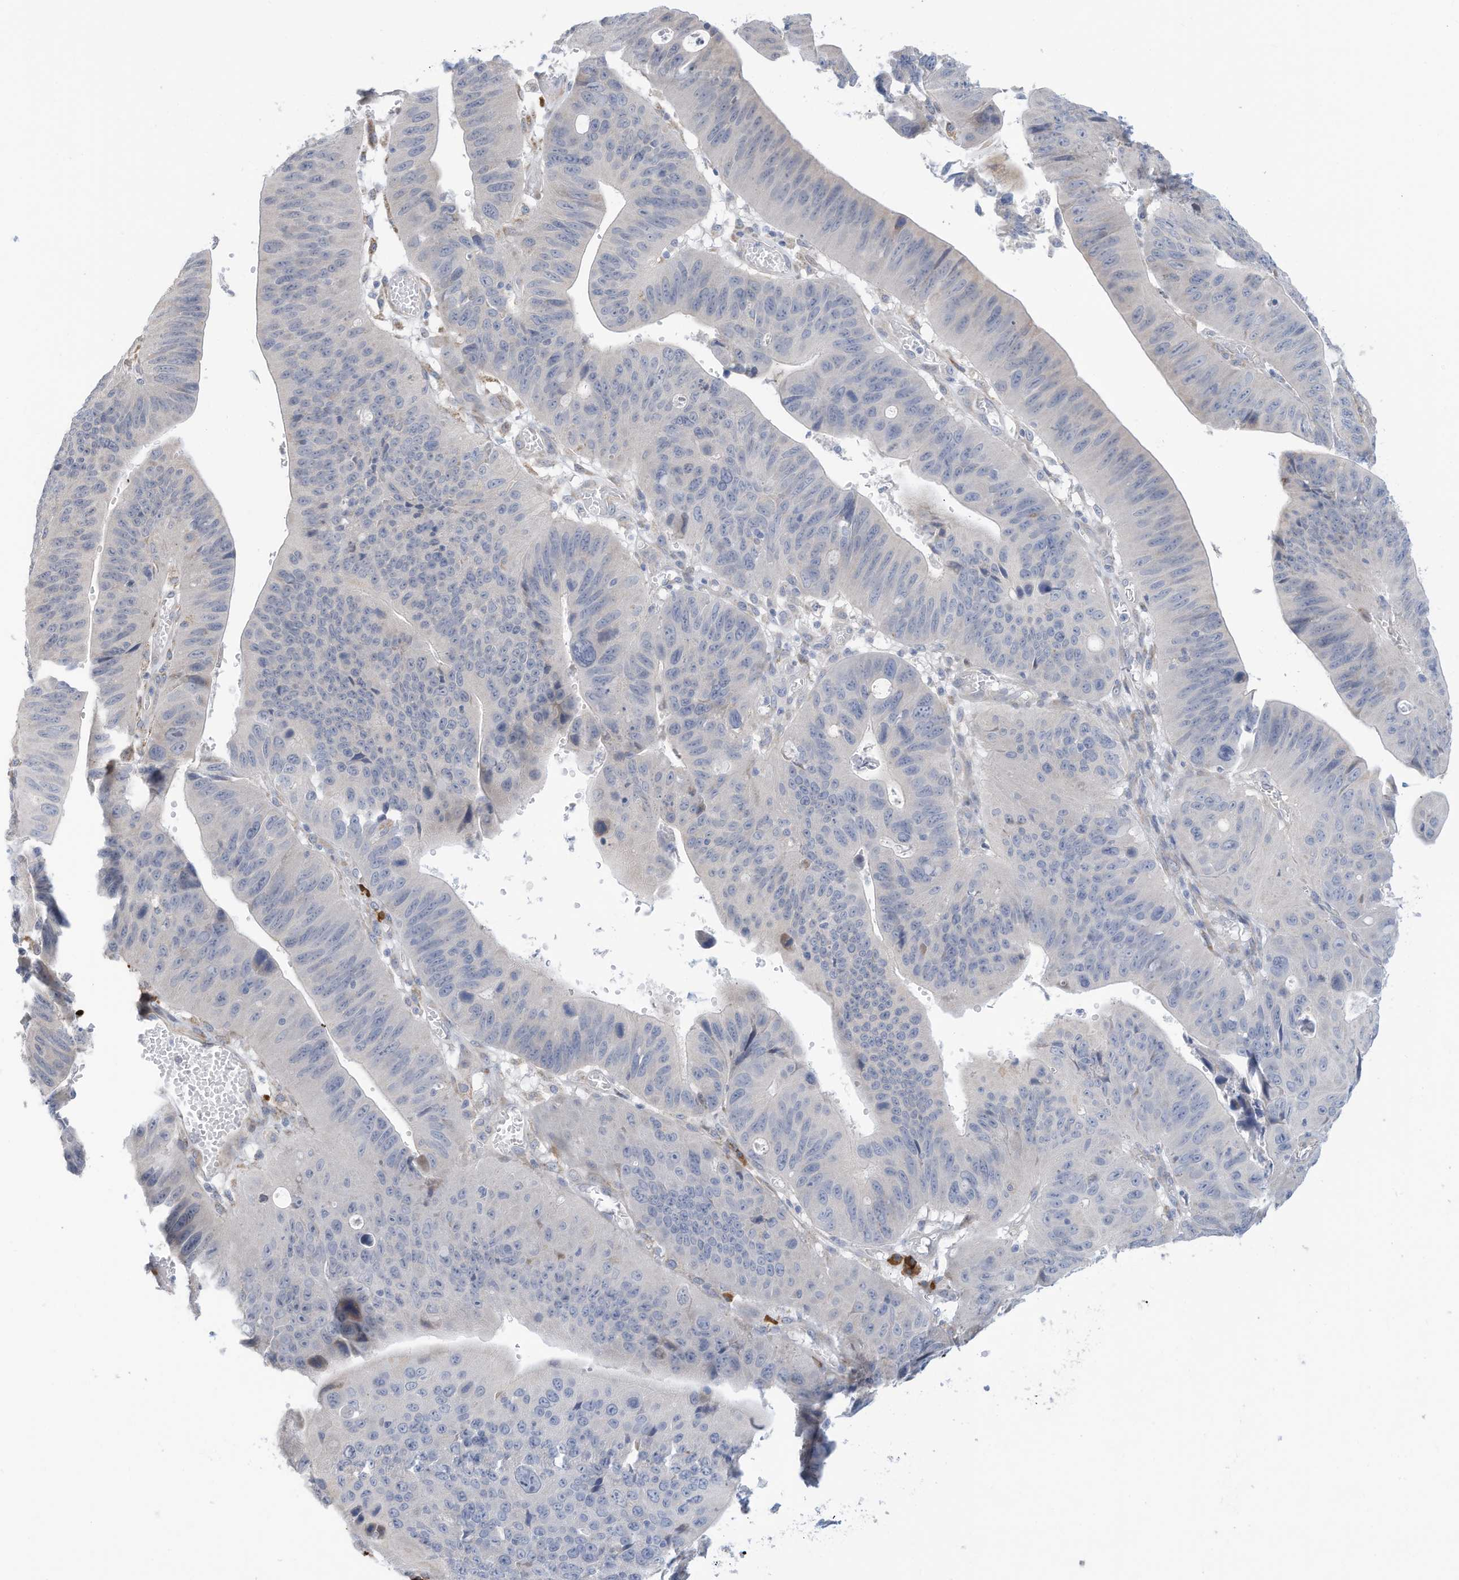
{"staining": {"intensity": "negative", "quantity": "none", "location": "none"}, "tissue": "stomach cancer", "cell_type": "Tumor cells", "image_type": "cancer", "snomed": [{"axis": "morphology", "description": "Adenocarcinoma, NOS"}, {"axis": "topography", "description": "Stomach"}], "caption": "Protein analysis of adenocarcinoma (stomach) exhibits no significant expression in tumor cells.", "gene": "ZNF292", "patient": {"sex": "male", "age": 59}}